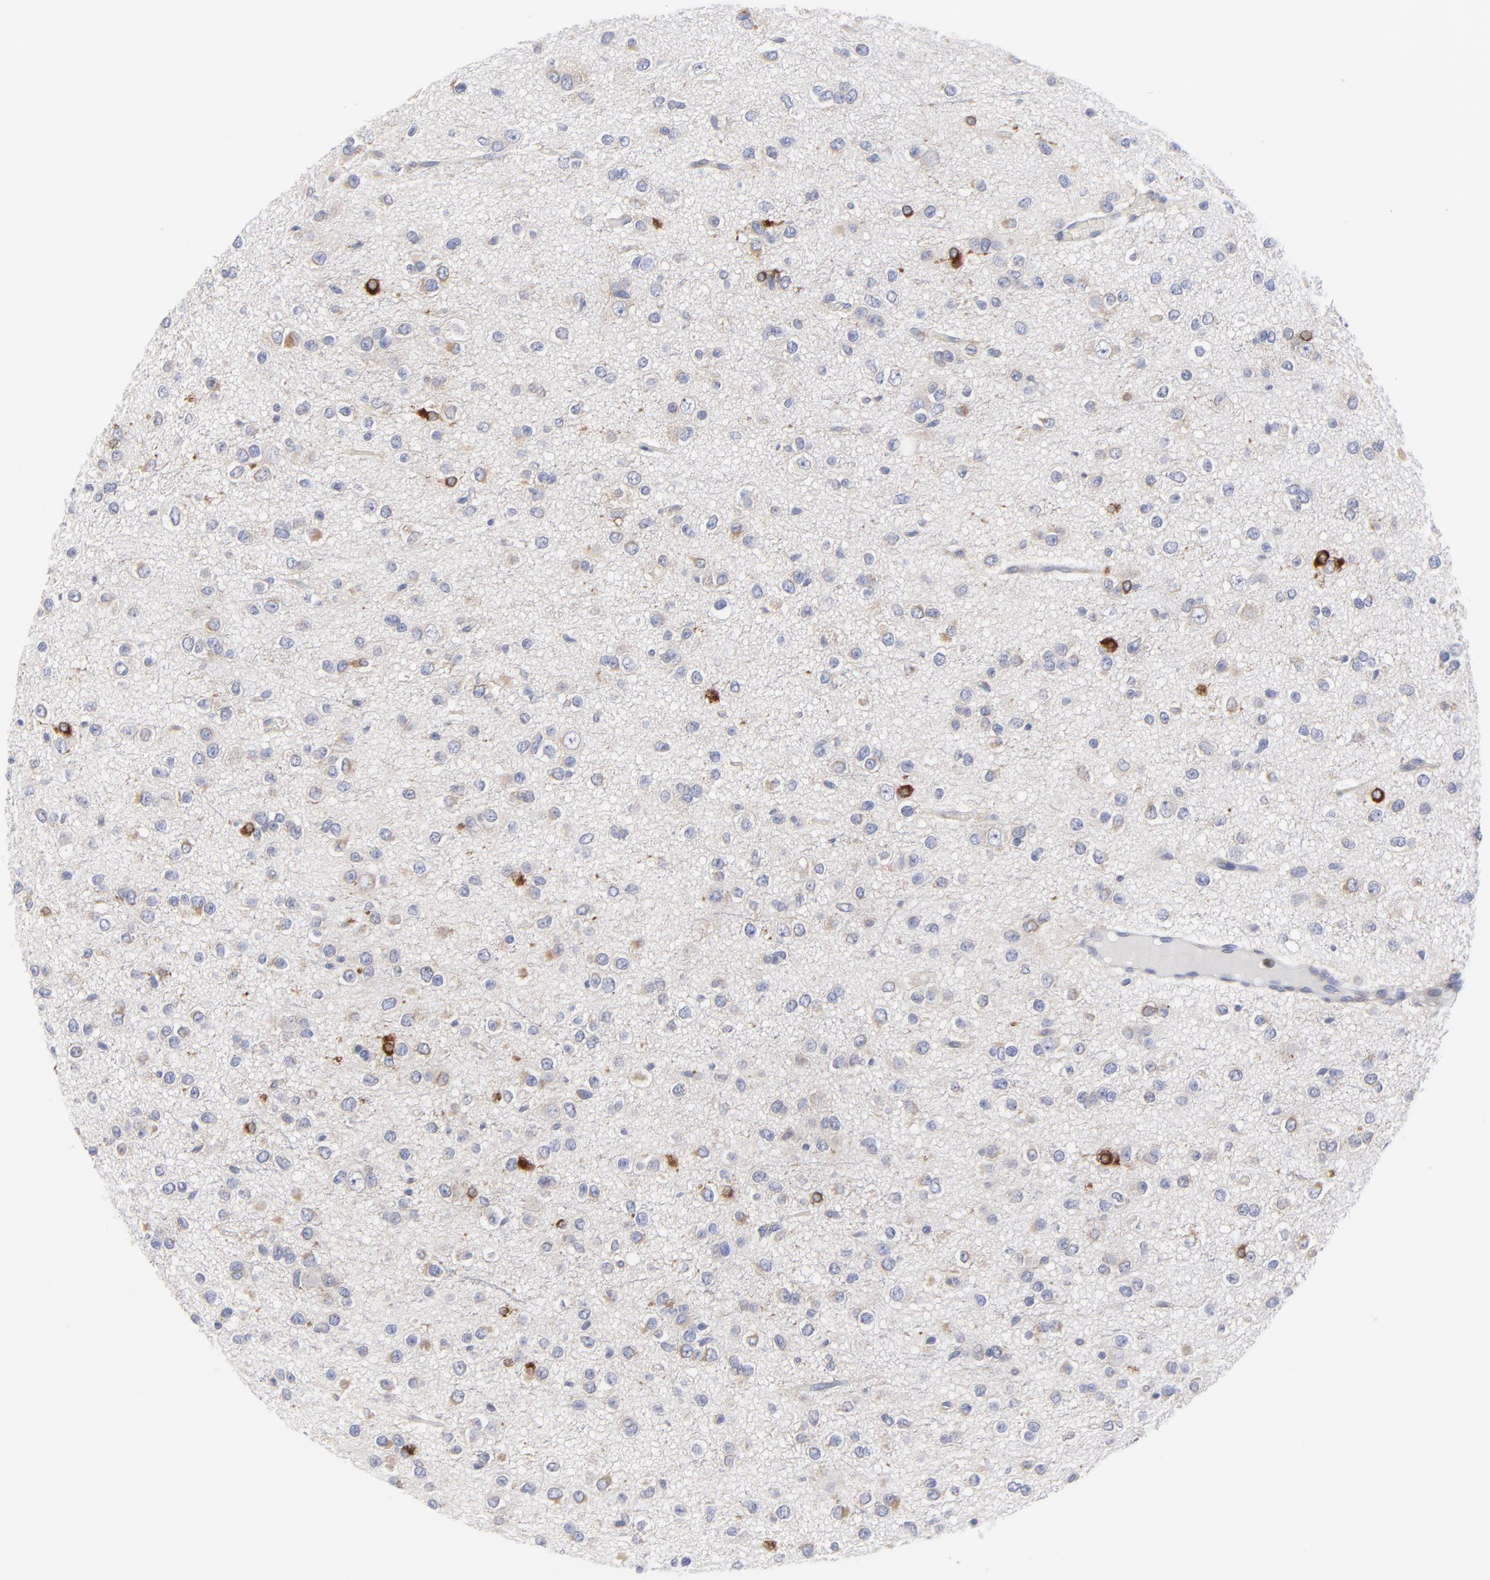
{"staining": {"intensity": "weak", "quantity": "<25%", "location": "cytoplasmic/membranous"}, "tissue": "glioma", "cell_type": "Tumor cells", "image_type": "cancer", "snomed": [{"axis": "morphology", "description": "Glioma, malignant, Low grade"}, {"axis": "topography", "description": "Brain"}], "caption": "The immunohistochemistry (IHC) image has no significant staining in tumor cells of malignant low-grade glioma tissue.", "gene": "MOSPD2", "patient": {"sex": "male", "age": 42}}